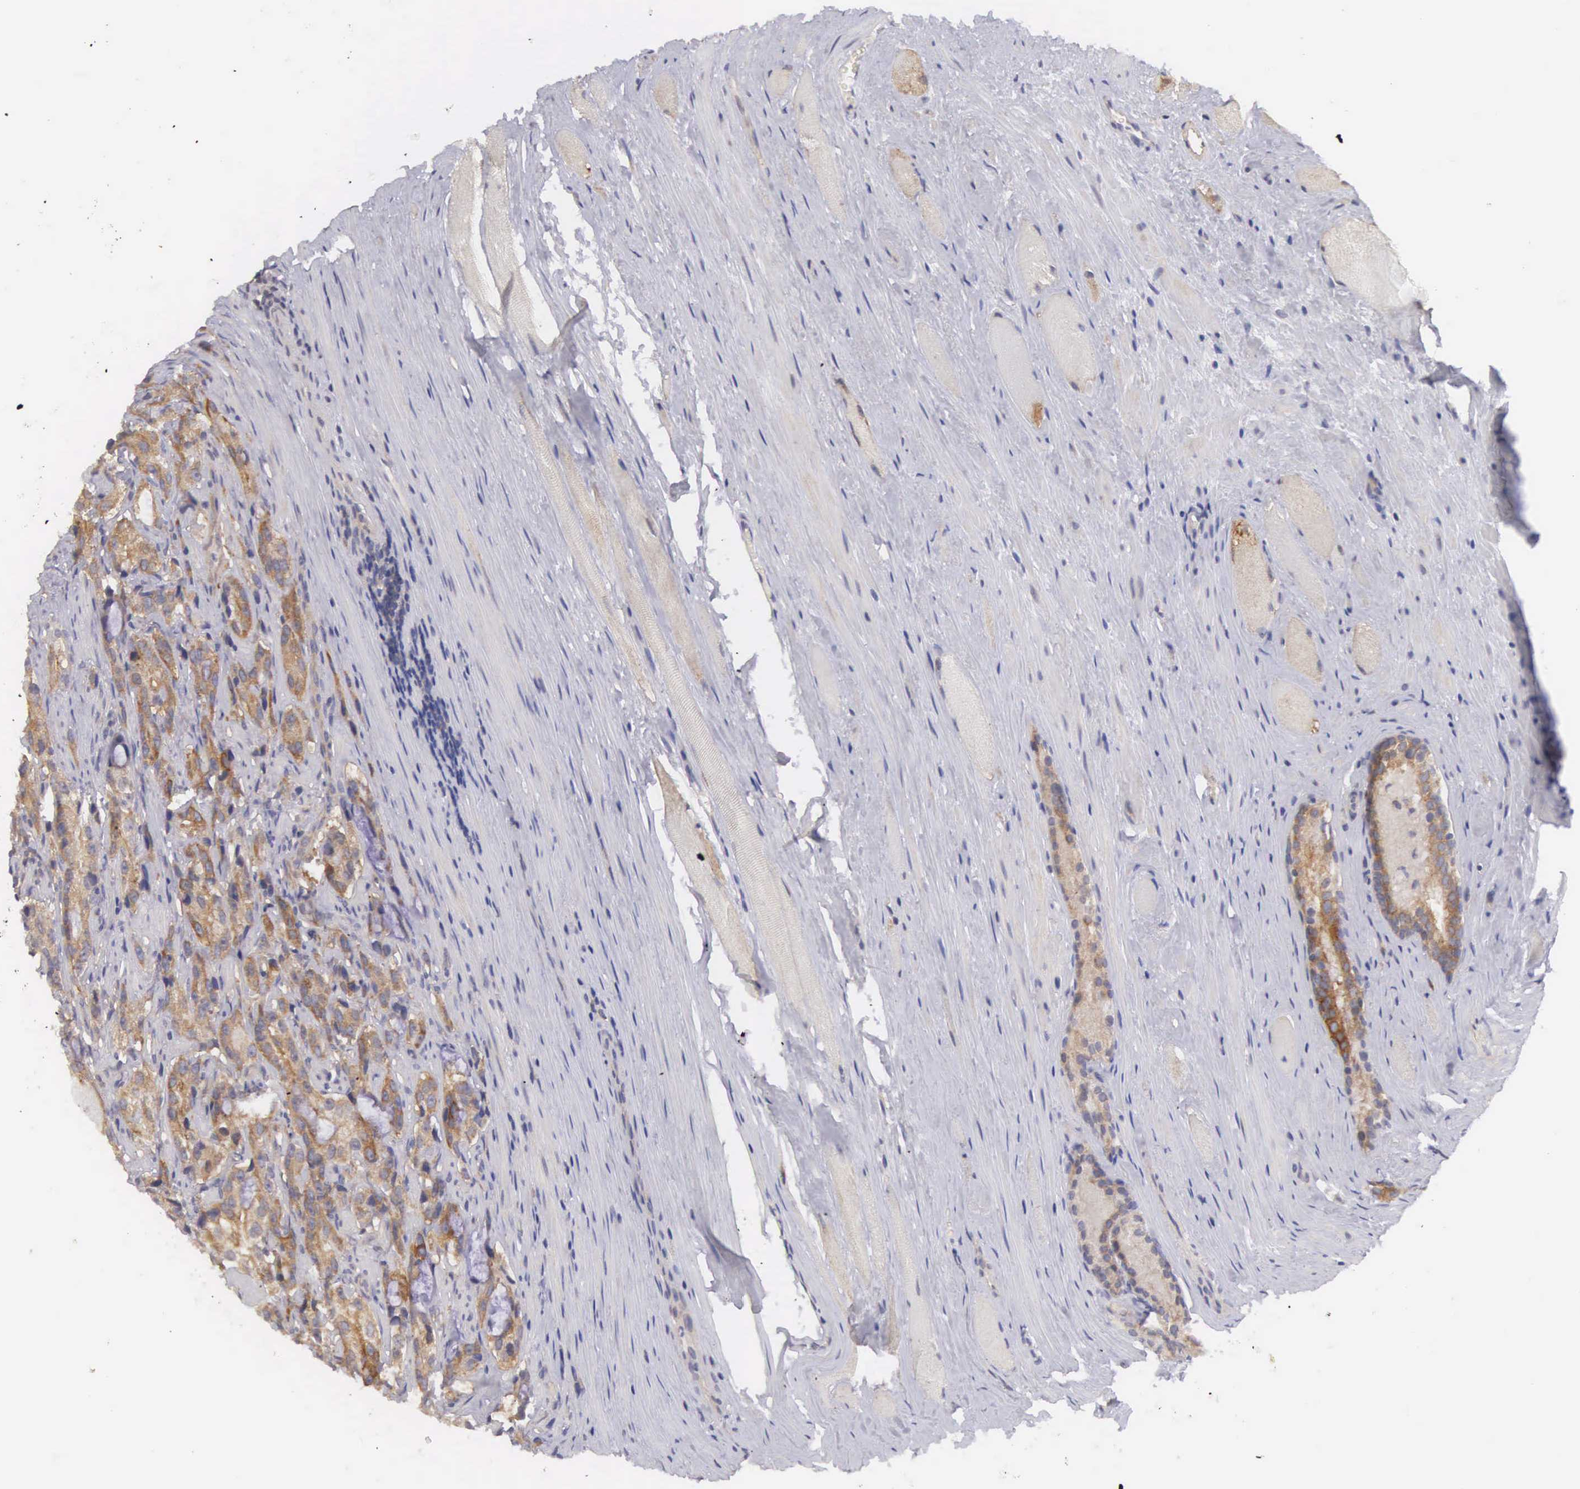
{"staining": {"intensity": "weak", "quantity": "25%-75%", "location": "cytoplasmic/membranous"}, "tissue": "prostate cancer", "cell_type": "Tumor cells", "image_type": "cancer", "snomed": [{"axis": "morphology", "description": "Adenocarcinoma, Medium grade"}, {"axis": "topography", "description": "Prostate"}], "caption": "Immunohistochemistry of prostate cancer displays low levels of weak cytoplasmic/membranous positivity in approximately 25%-75% of tumor cells. The protein of interest is stained brown, and the nuclei are stained in blue (DAB (3,3'-diaminobenzidine) IHC with brightfield microscopy, high magnification).", "gene": "TXLNG", "patient": {"sex": "male", "age": 72}}